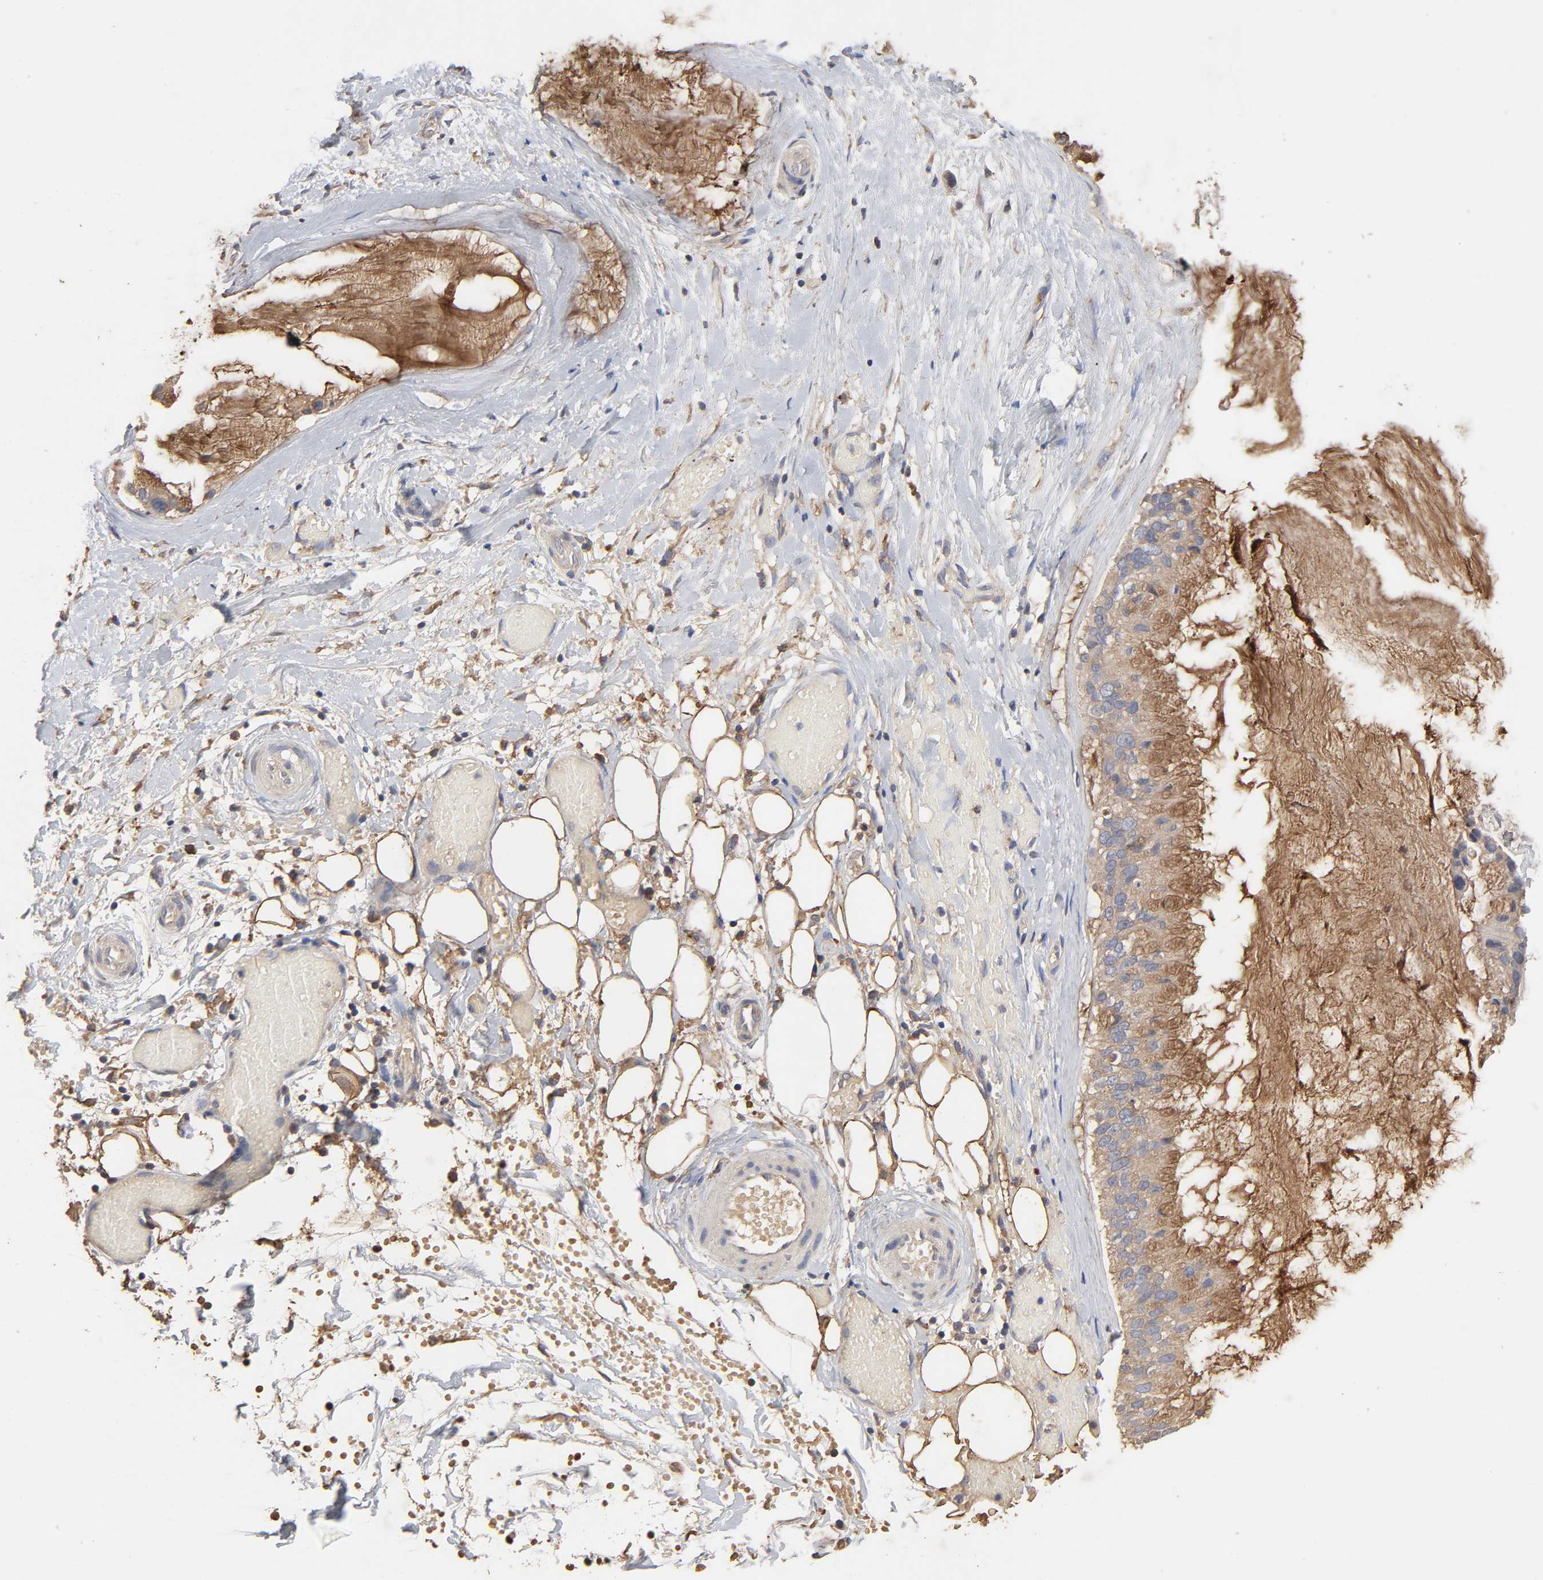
{"staining": {"intensity": "moderate", "quantity": ">75%", "location": "cytoplasmic/membranous"}, "tissue": "ovarian cancer", "cell_type": "Tumor cells", "image_type": "cancer", "snomed": [{"axis": "morphology", "description": "Cystadenocarcinoma, mucinous, NOS"}, {"axis": "topography", "description": "Ovary"}], "caption": "The immunohistochemical stain labels moderate cytoplasmic/membranous expression in tumor cells of mucinous cystadenocarcinoma (ovarian) tissue. The protein is shown in brown color, while the nuclei are stained blue.", "gene": "EIF4G2", "patient": {"sex": "female", "age": 39}}